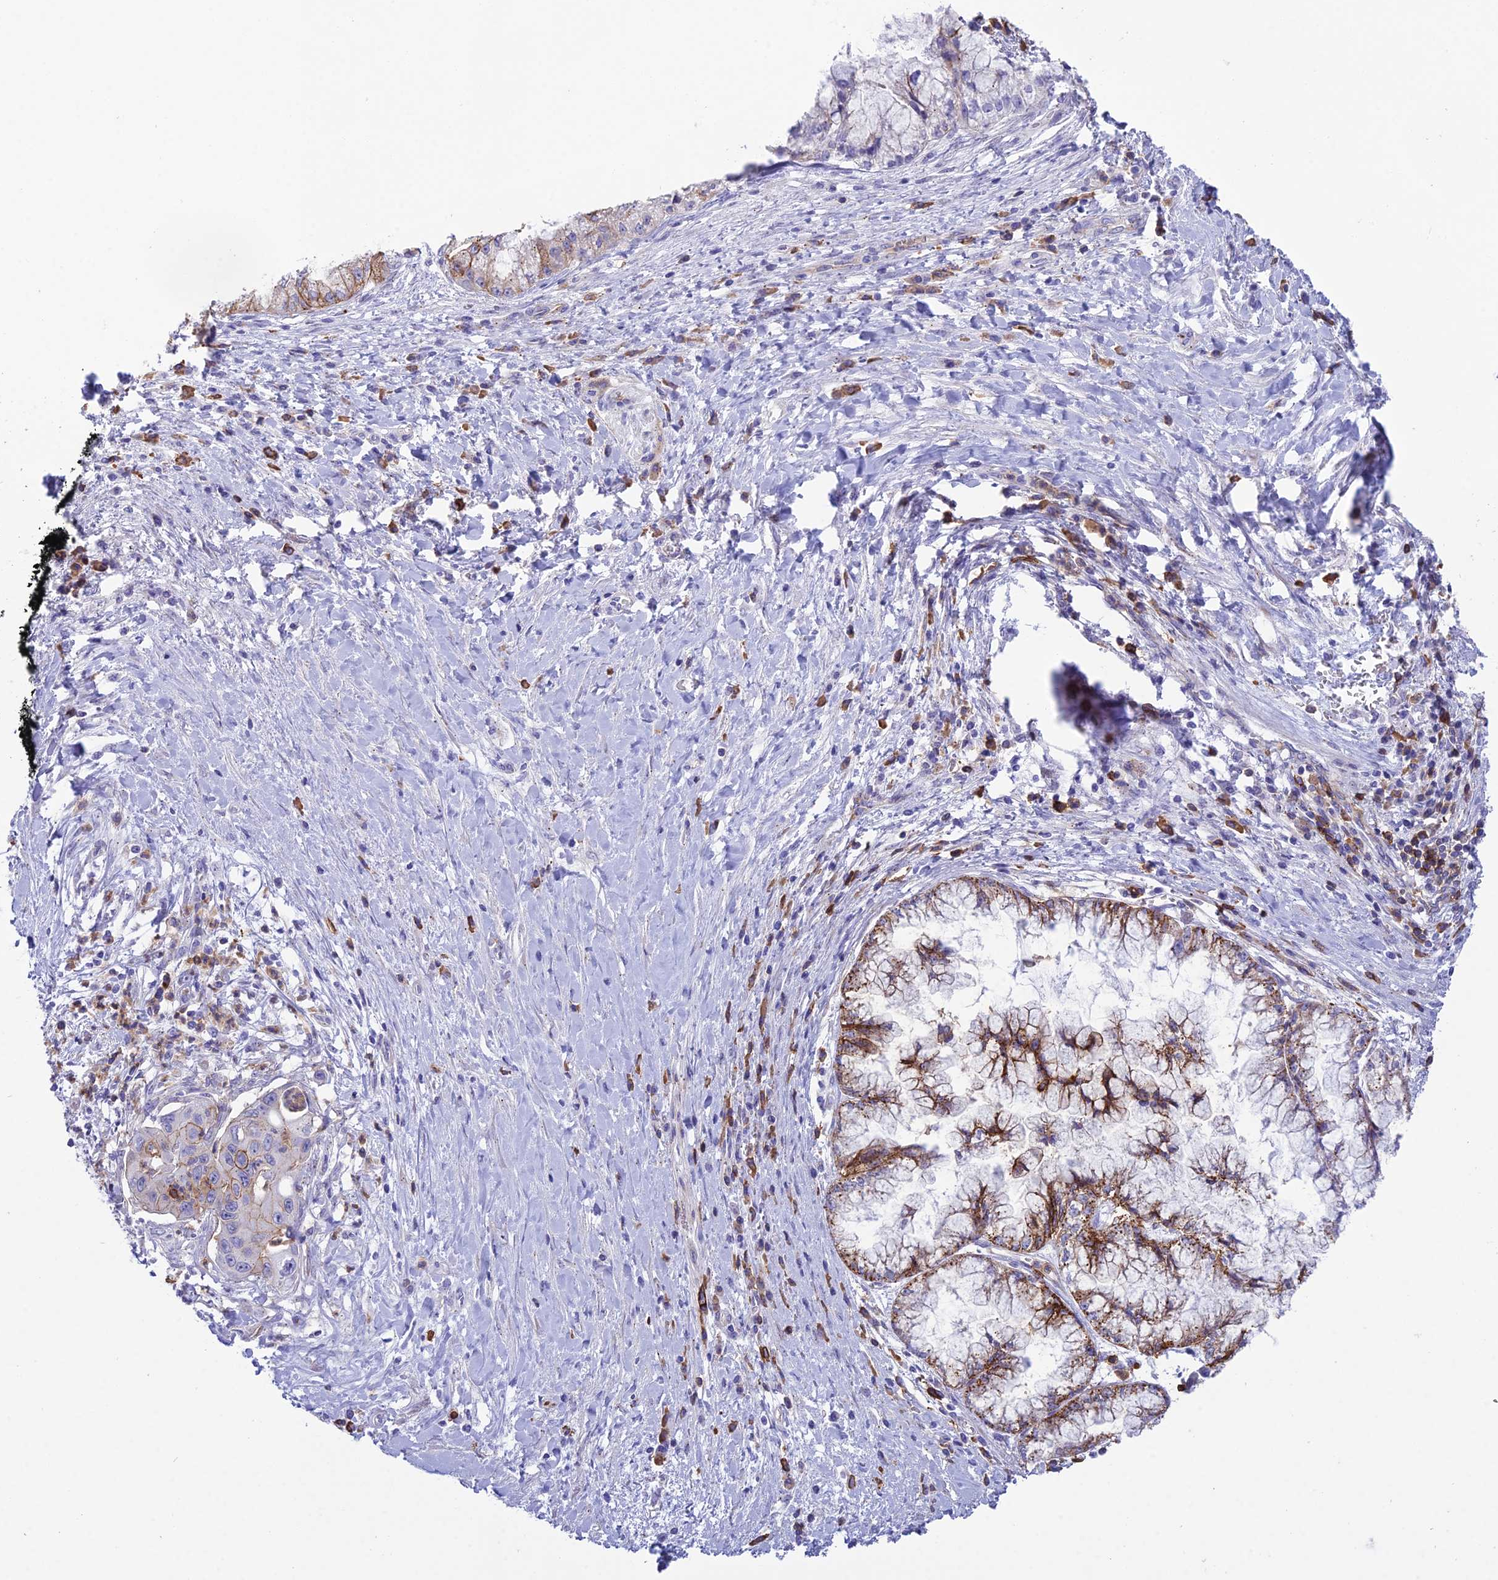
{"staining": {"intensity": "moderate", "quantity": "25%-75%", "location": "cytoplasmic/membranous"}, "tissue": "pancreatic cancer", "cell_type": "Tumor cells", "image_type": "cancer", "snomed": [{"axis": "morphology", "description": "Adenocarcinoma, NOS"}, {"axis": "topography", "description": "Pancreas"}], "caption": "Protein expression analysis of pancreatic cancer shows moderate cytoplasmic/membranous staining in approximately 25%-75% of tumor cells.", "gene": "OR1Q1", "patient": {"sex": "male", "age": 73}}